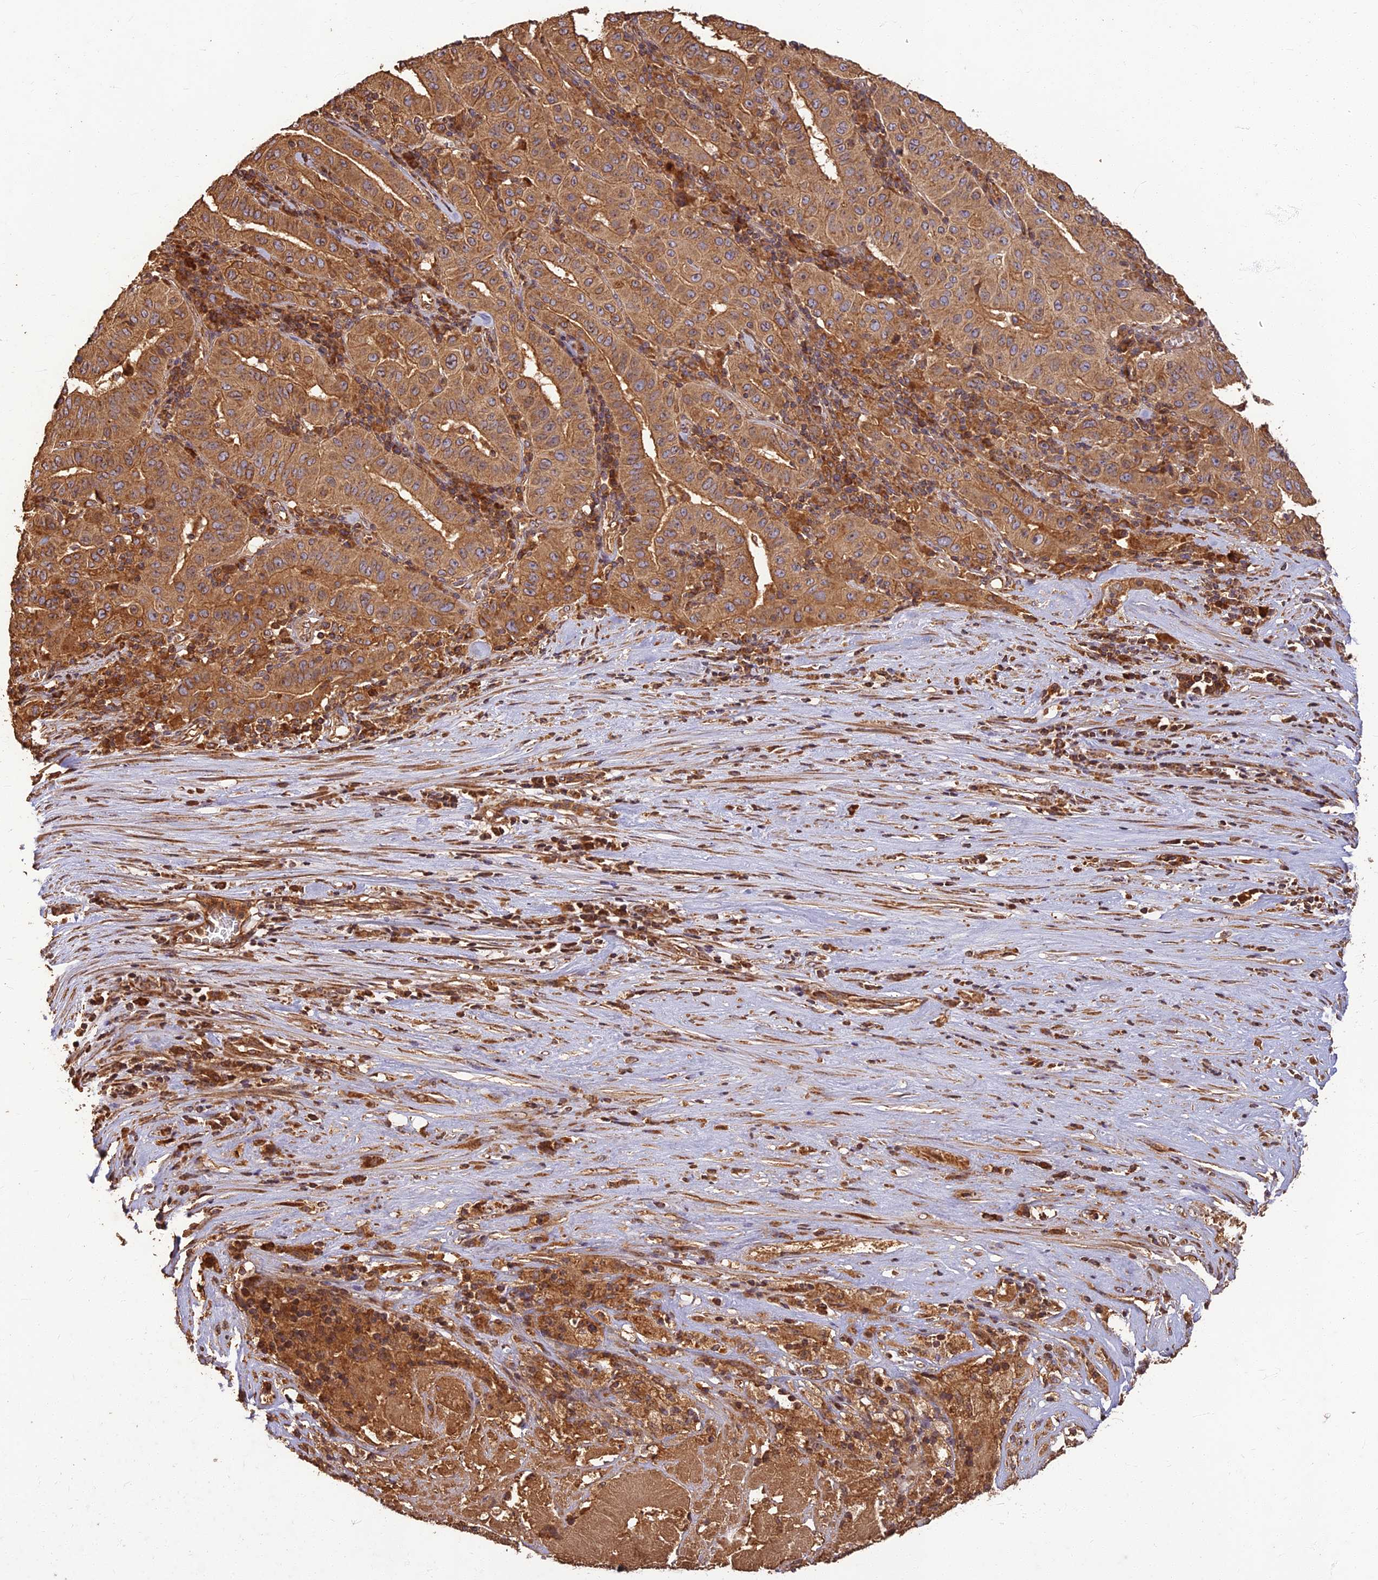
{"staining": {"intensity": "moderate", "quantity": ">75%", "location": "cytoplasmic/membranous"}, "tissue": "pancreatic cancer", "cell_type": "Tumor cells", "image_type": "cancer", "snomed": [{"axis": "morphology", "description": "Adenocarcinoma, NOS"}, {"axis": "topography", "description": "Pancreas"}], "caption": "Immunohistochemical staining of pancreatic adenocarcinoma exhibits moderate cytoplasmic/membranous protein positivity in approximately >75% of tumor cells. Nuclei are stained in blue.", "gene": "CORO1C", "patient": {"sex": "male", "age": 63}}